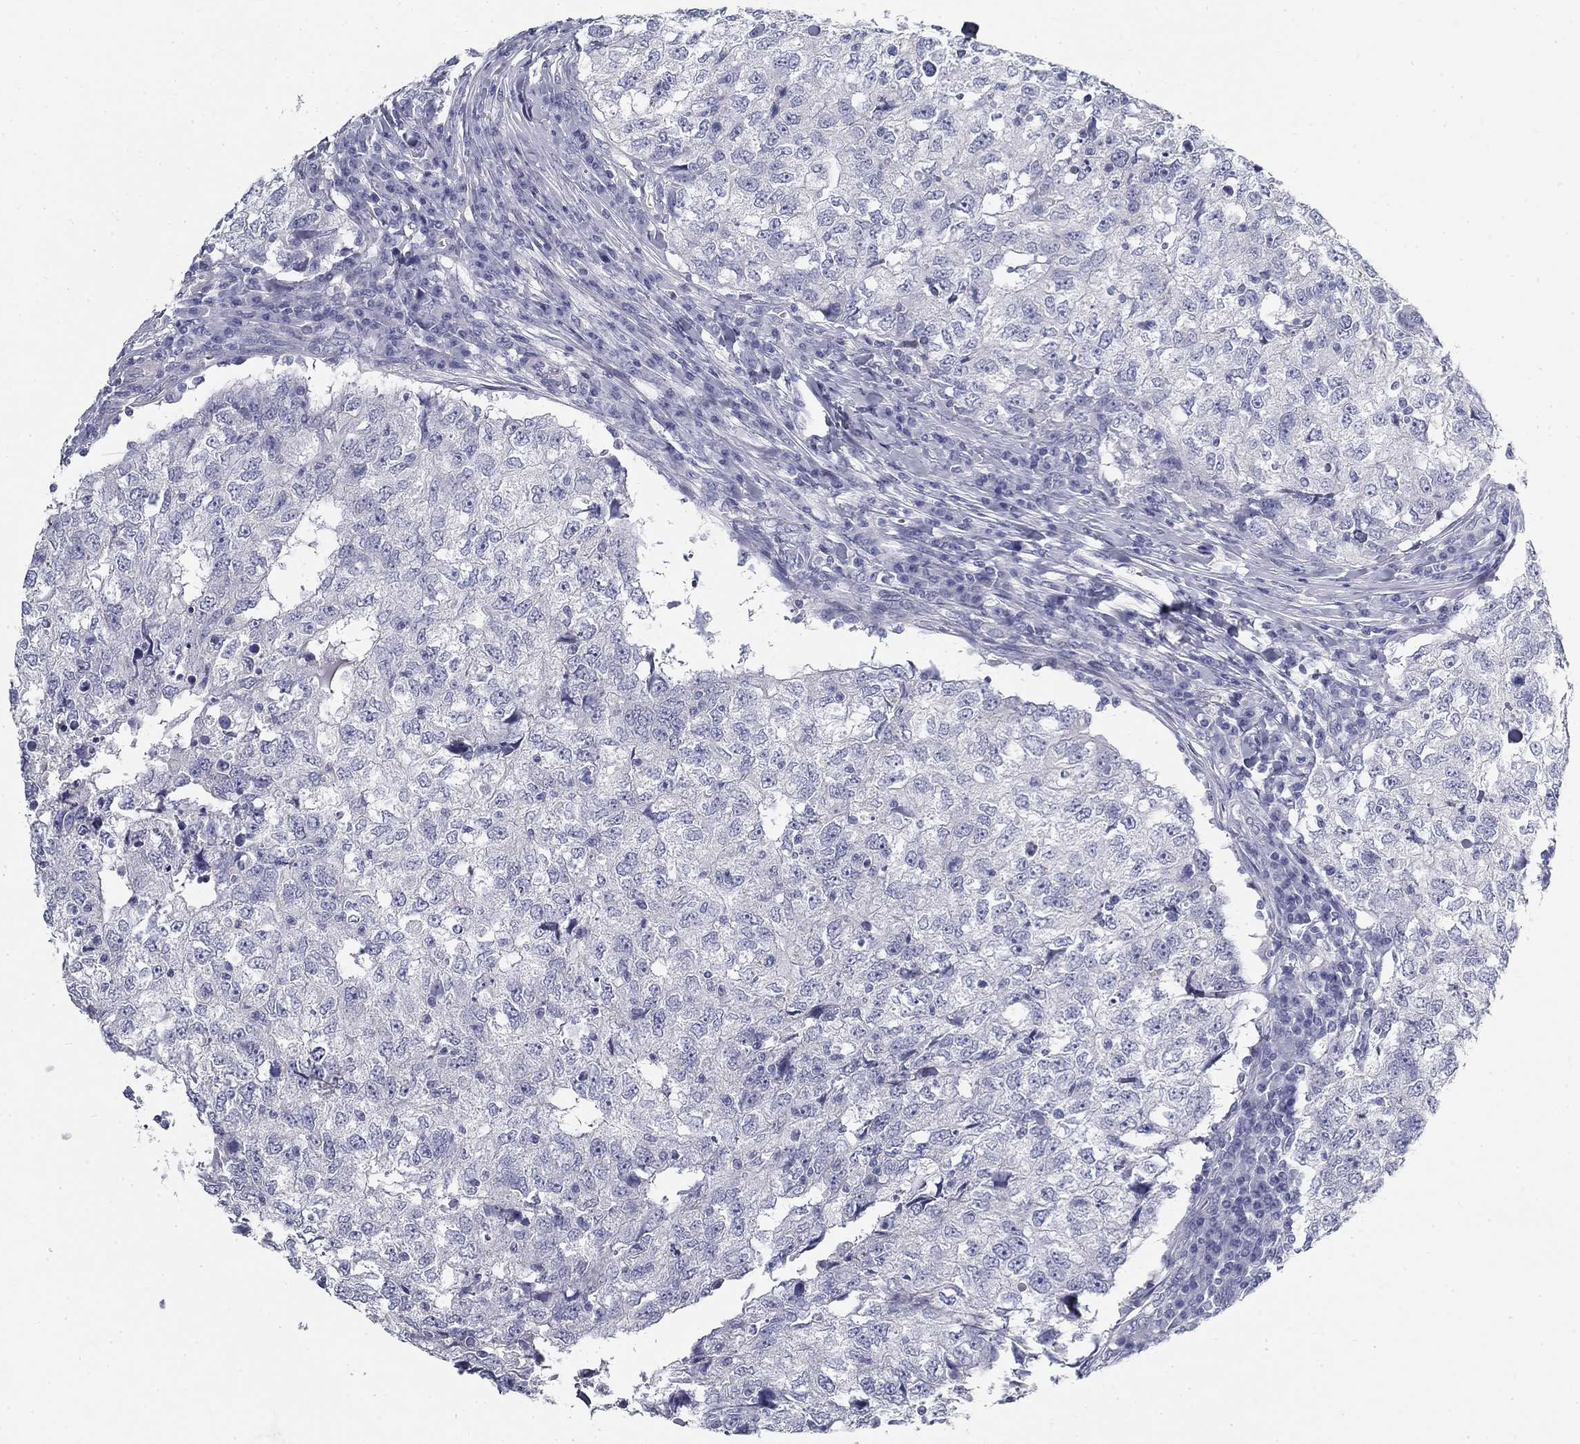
{"staining": {"intensity": "negative", "quantity": "none", "location": "none"}, "tissue": "breast cancer", "cell_type": "Tumor cells", "image_type": "cancer", "snomed": [{"axis": "morphology", "description": "Duct carcinoma"}, {"axis": "topography", "description": "Breast"}], "caption": "This histopathology image is of infiltrating ductal carcinoma (breast) stained with IHC to label a protein in brown with the nuclei are counter-stained blue. There is no positivity in tumor cells. The staining was performed using DAB to visualize the protein expression in brown, while the nuclei were stained in blue with hematoxylin (Magnification: 20x).", "gene": "GALNTL5", "patient": {"sex": "female", "age": 30}}